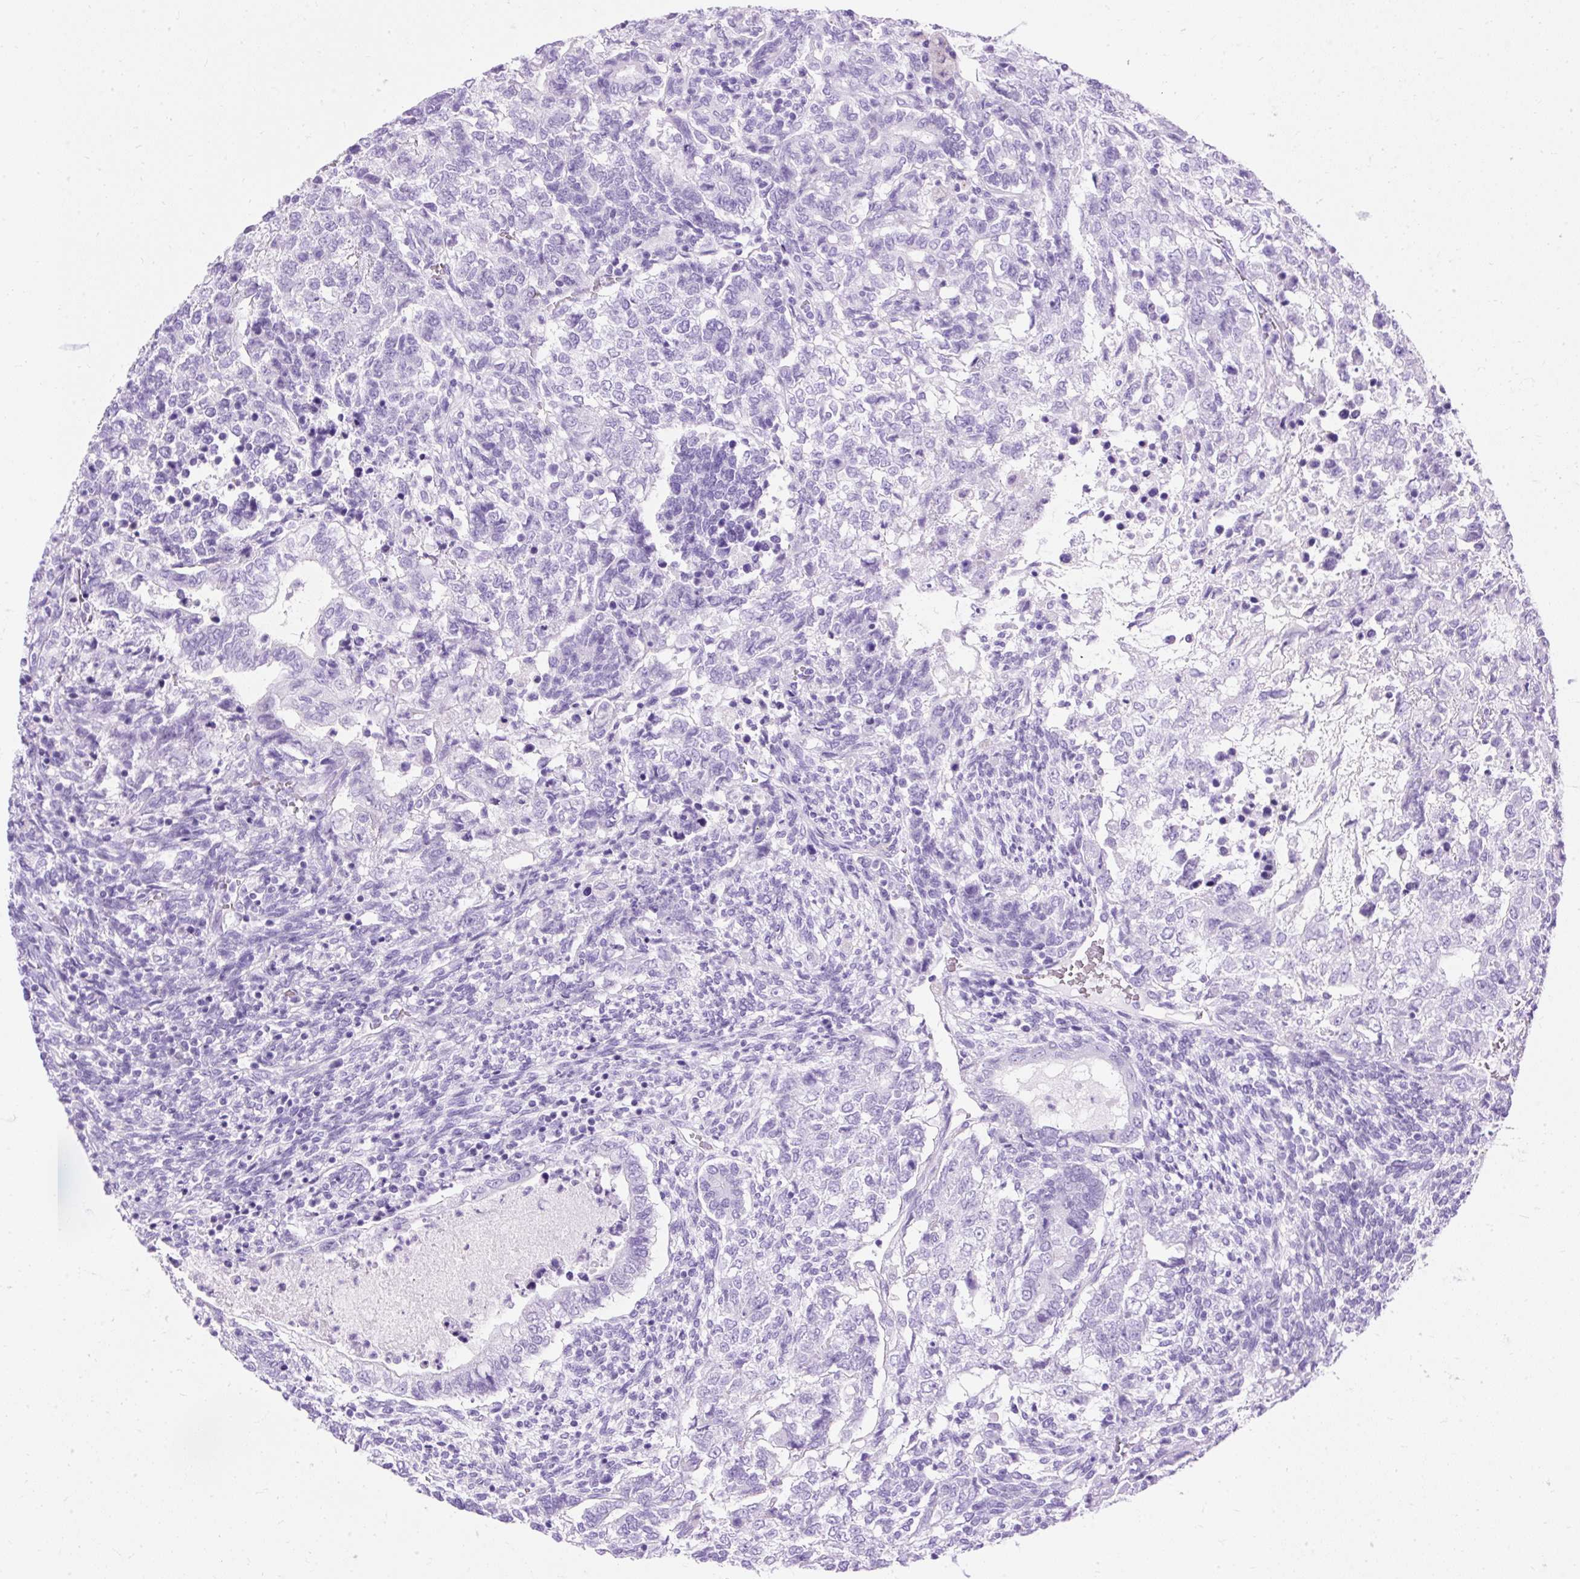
{"staining": {"intensity": "negative", "quantity": "none", "location": "none"}, "tissue": "testis cancer", "cell_type": "Tumor cells", "image_type": "cancer", "snomed": [{"axis": "morphology", "description": "Carcinoma, Embryonal, NOS"}, {"axis": "topography", "description": "Testis"}], "caption": "The image exhibits no staining of tumor cells in embryonal carcinoma (testis).", "gene": "PVALB", "patient": {"sex": "male", "age": 23}}